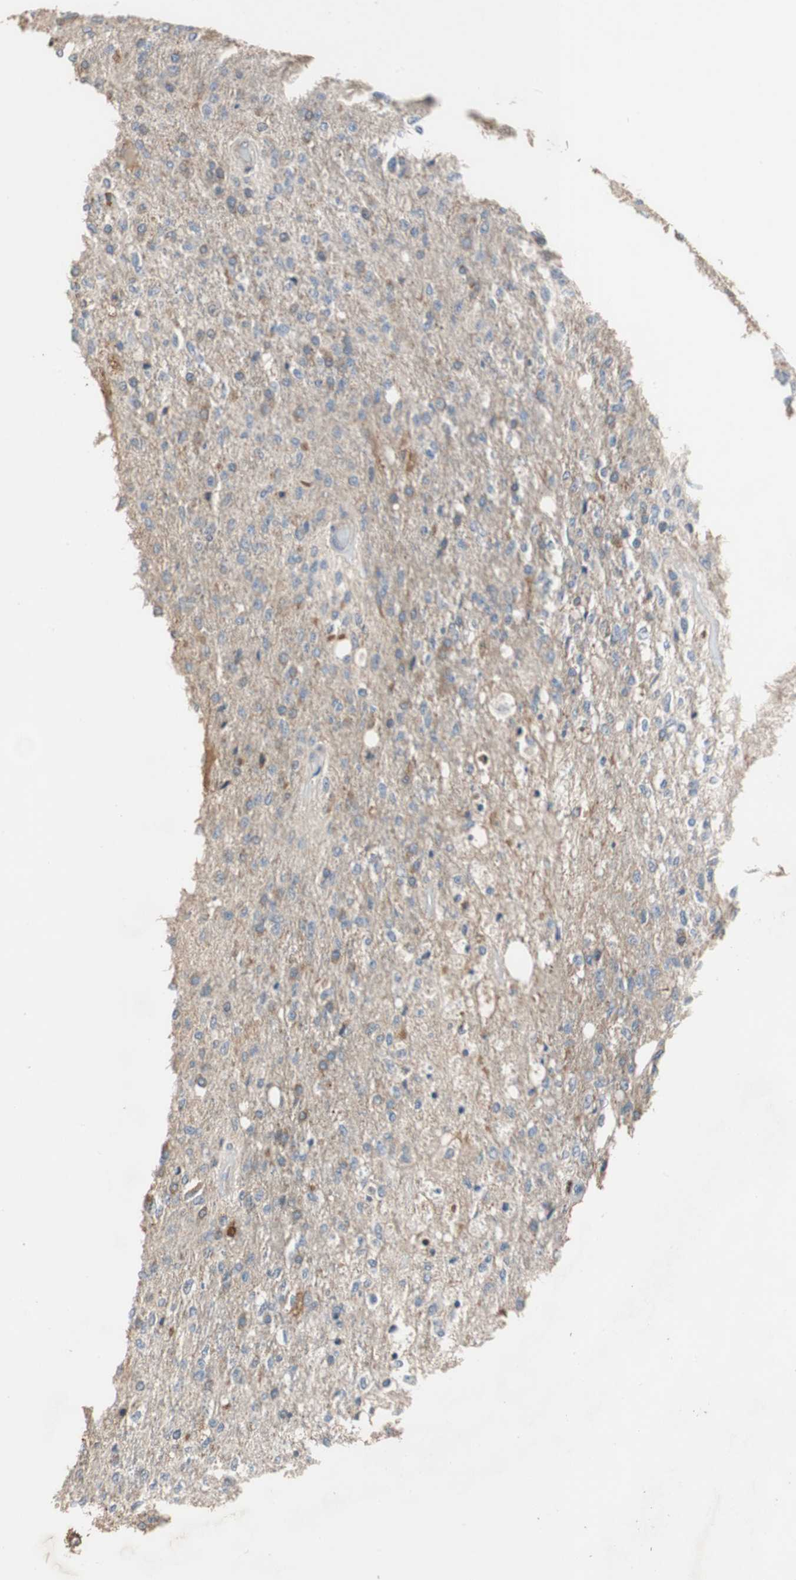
{"staining": {"intensity": "moderate", "quantity": "<25%", "location": "cytoplasmic/membranous"}, "tissue": "glioma", "cell_type": "Tumor cells", "image_type": "cancer", "snomed": [{"axis": "morphology", "description": "Normal tissue, NOS"}, {"axis": "morphology", "description": "Glioma, malignant, High grade"}, {"axis": "topography", "description": "Cerebral cortex"}], "caption": "IHC (DAB) staining of human glioma reveals moderate cytoplasmic/membranous protein expression in approximately <25% of tumor cells. The staining is performed using DAB brown chromogen to label protein expression. The nuclei are counter-stained blue using hematoxylin.", "gene": "MAP4K2", "patient": {"sex": "male", "age": 77}}